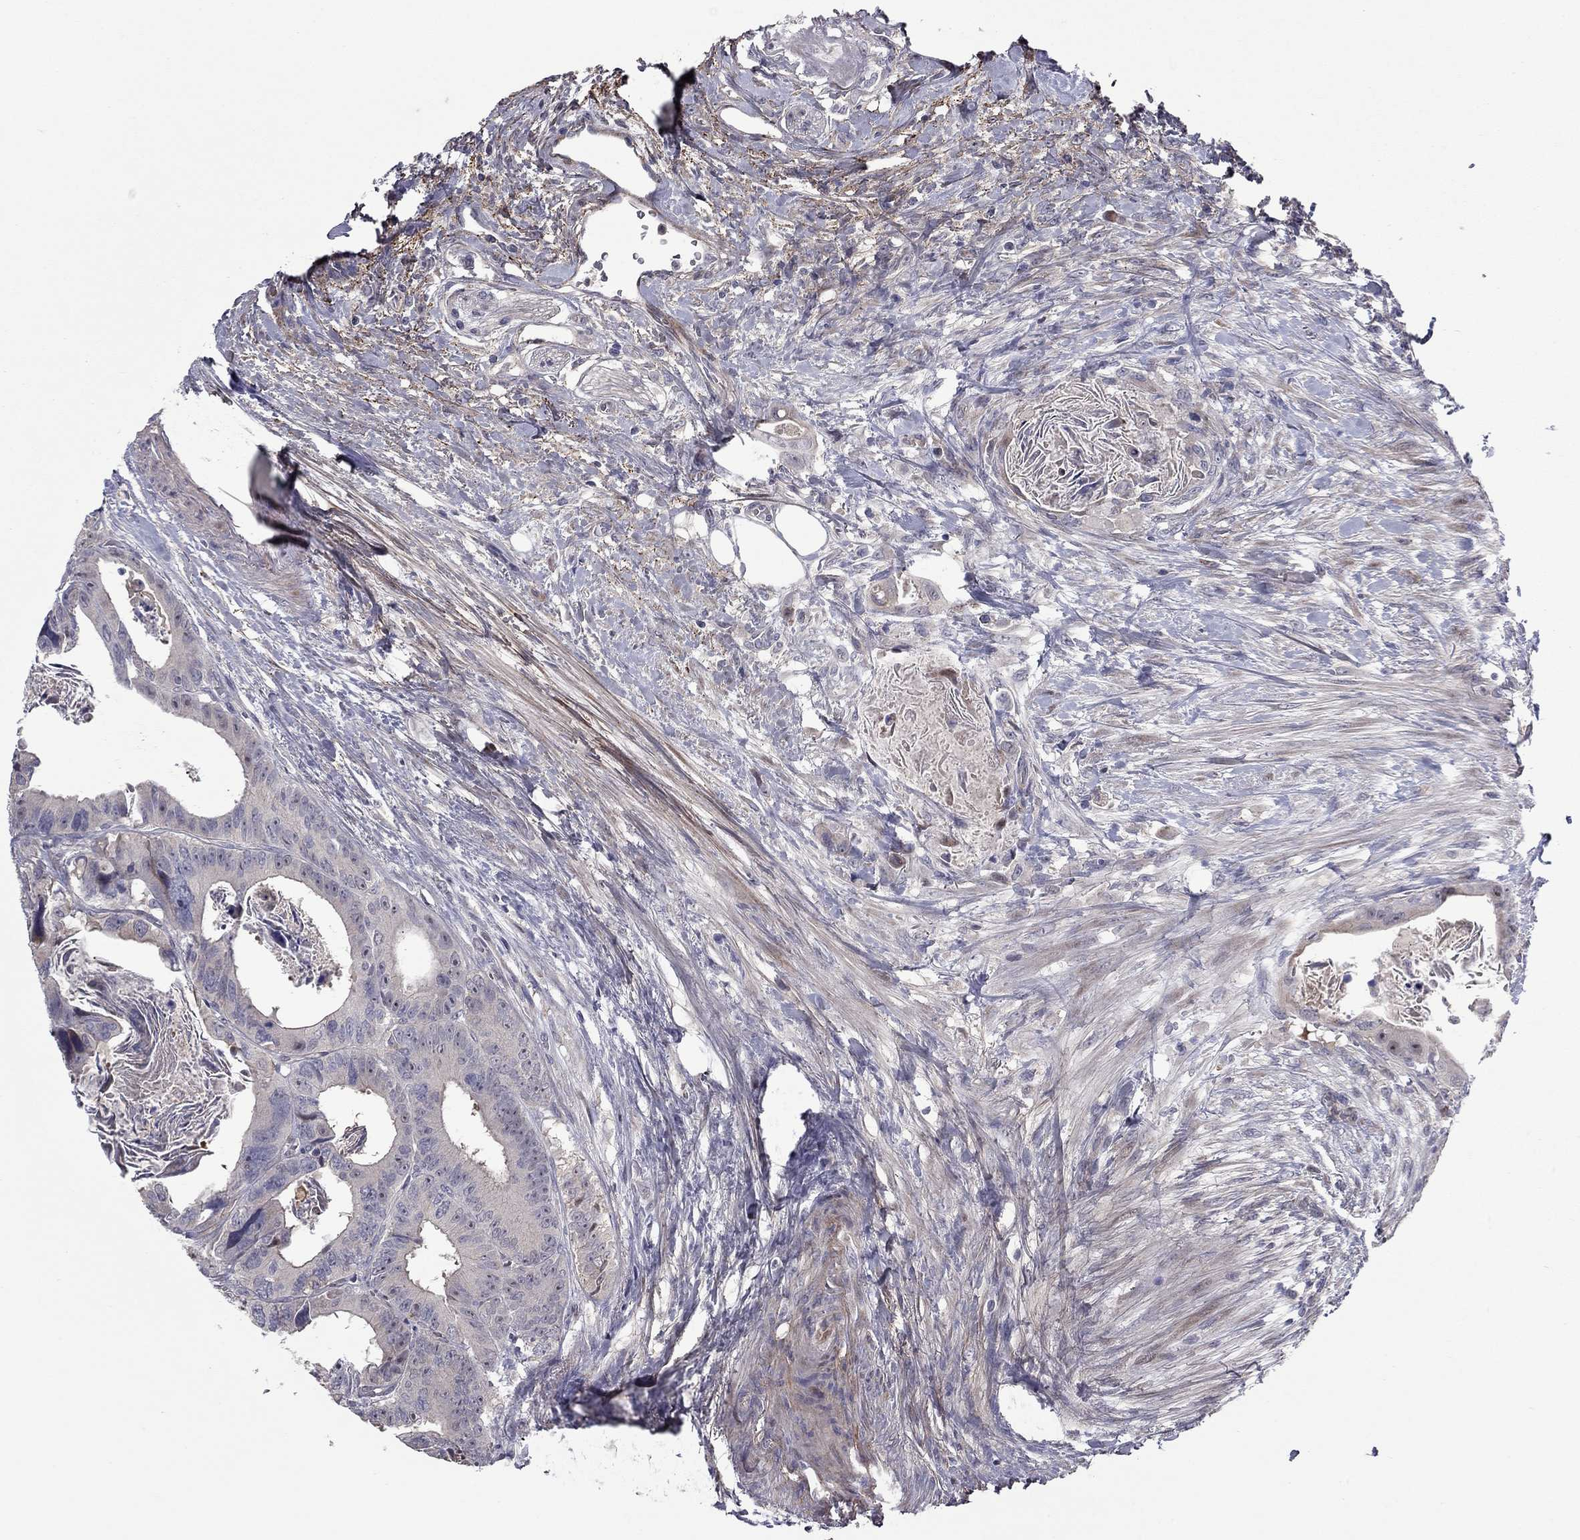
{"staining": {"intensity": "weak", "quantity": "<25%", "location": "cytoplasmic/membranous"}, "tissue": "colorectal cancer", "cell_type": "Tumor cells", "image_type": "cancer", "snomed": [{"axis": "morphology", "description": "Adenocarcinoma, NOS"}, {"axis": "topography", "description": "Rectum"}], "caption": "This is an immunohistochemistry (IHC) histopathology image of adenocarcinoma (colorectal). There is no positivity in tumor cells.", "gene": "DUSP7", "patient": {"sex": "male", "age": 64}}